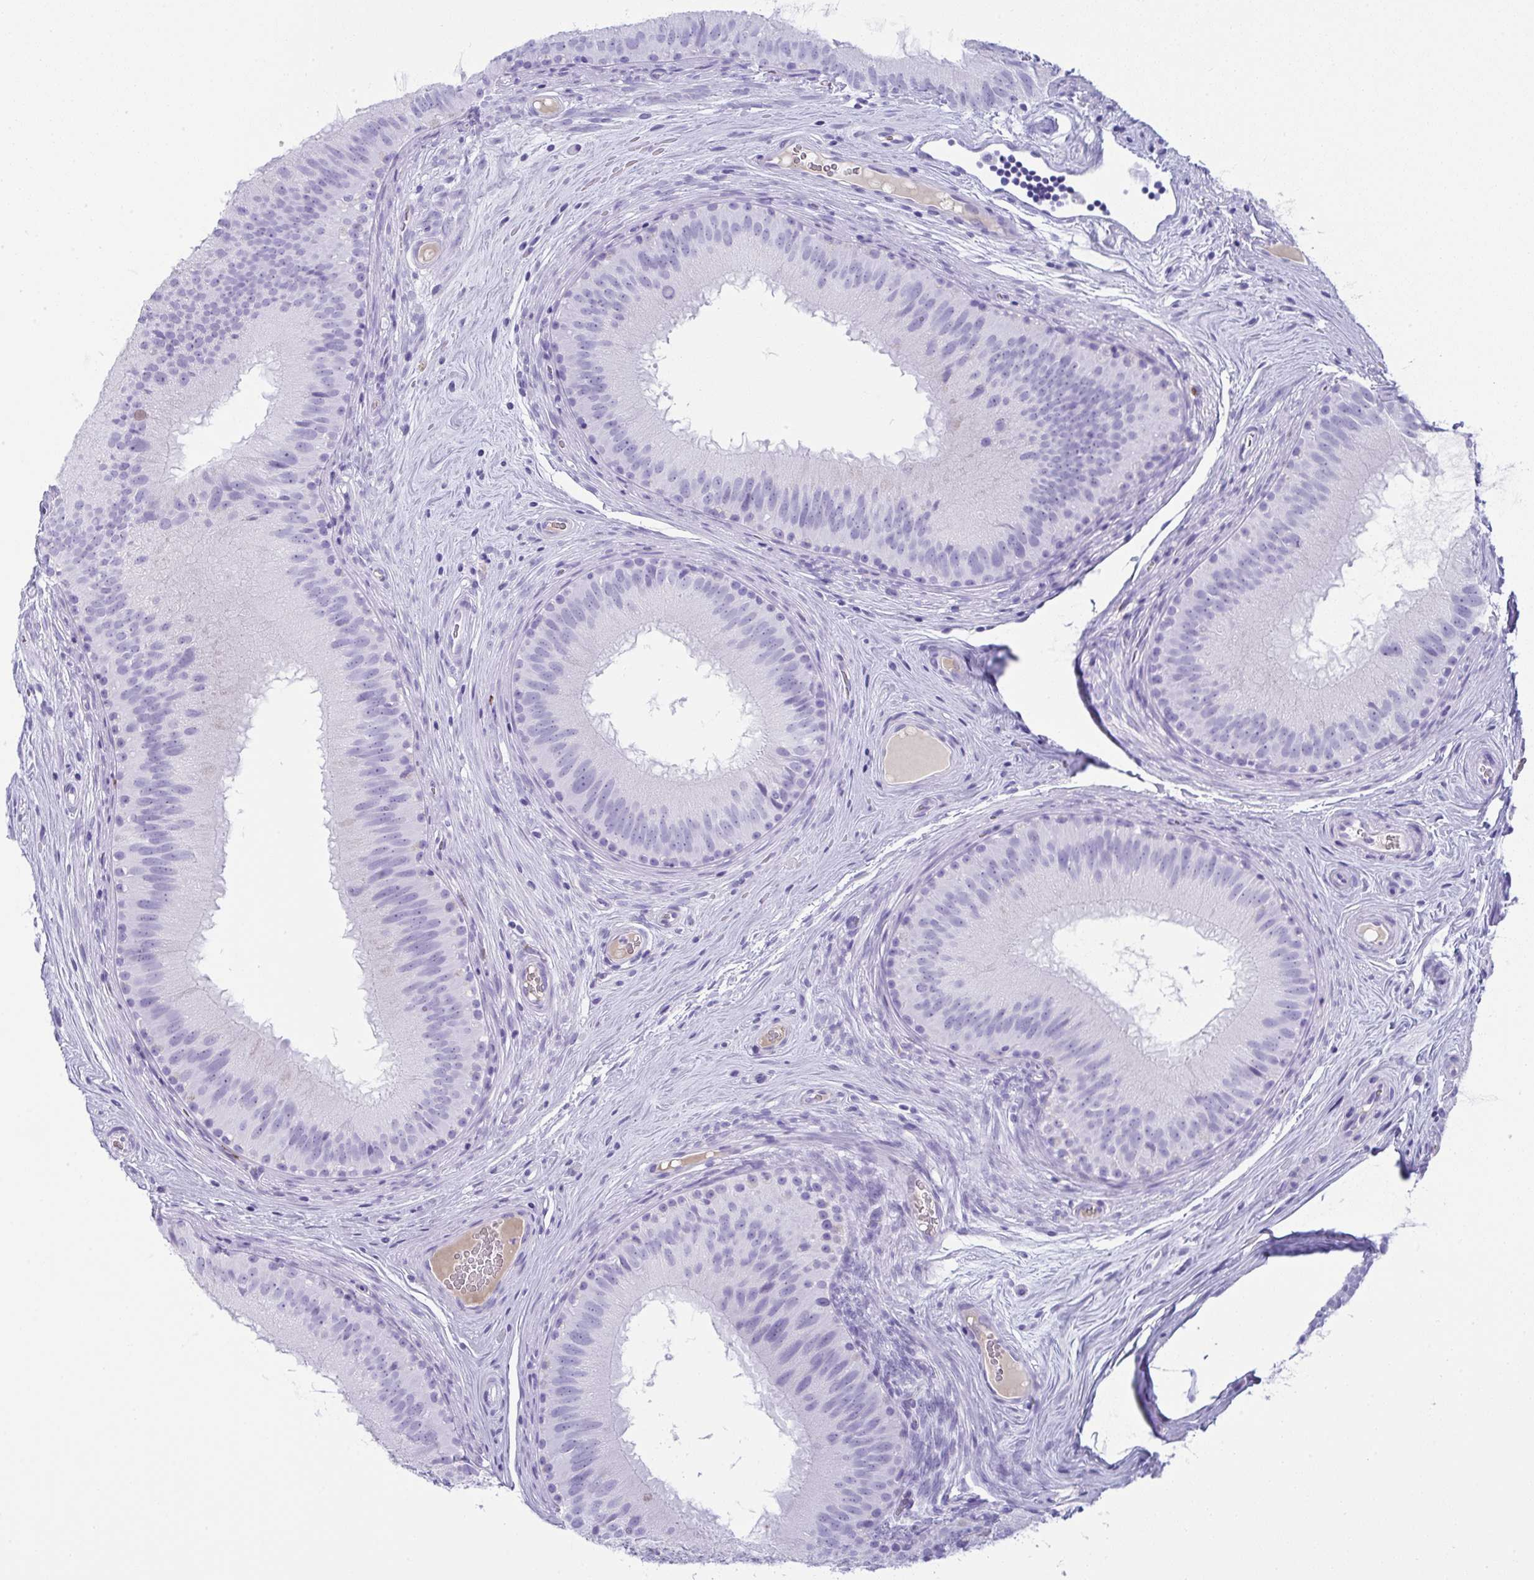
{"staining": {"intensity": "negative", "quantity": "none", "location": "none"}, "tissue": "epididymis", "cell_type": "Glandular cells", "image_type": "normal", "snomed": [{"axis": "morphology", "description": "Normal tissue, NOS"}, {"axis": "topography", "description": "Epididymis"}], "caption": "IHC histopathology image of normal epididymis: human epididymis stained with DAB (3,3'-diaminobenzidine) exhibits no significant protein expression in glandular cells.", "gene": "JCHAIN", "patient": {"sex": "male", "age": 44}}